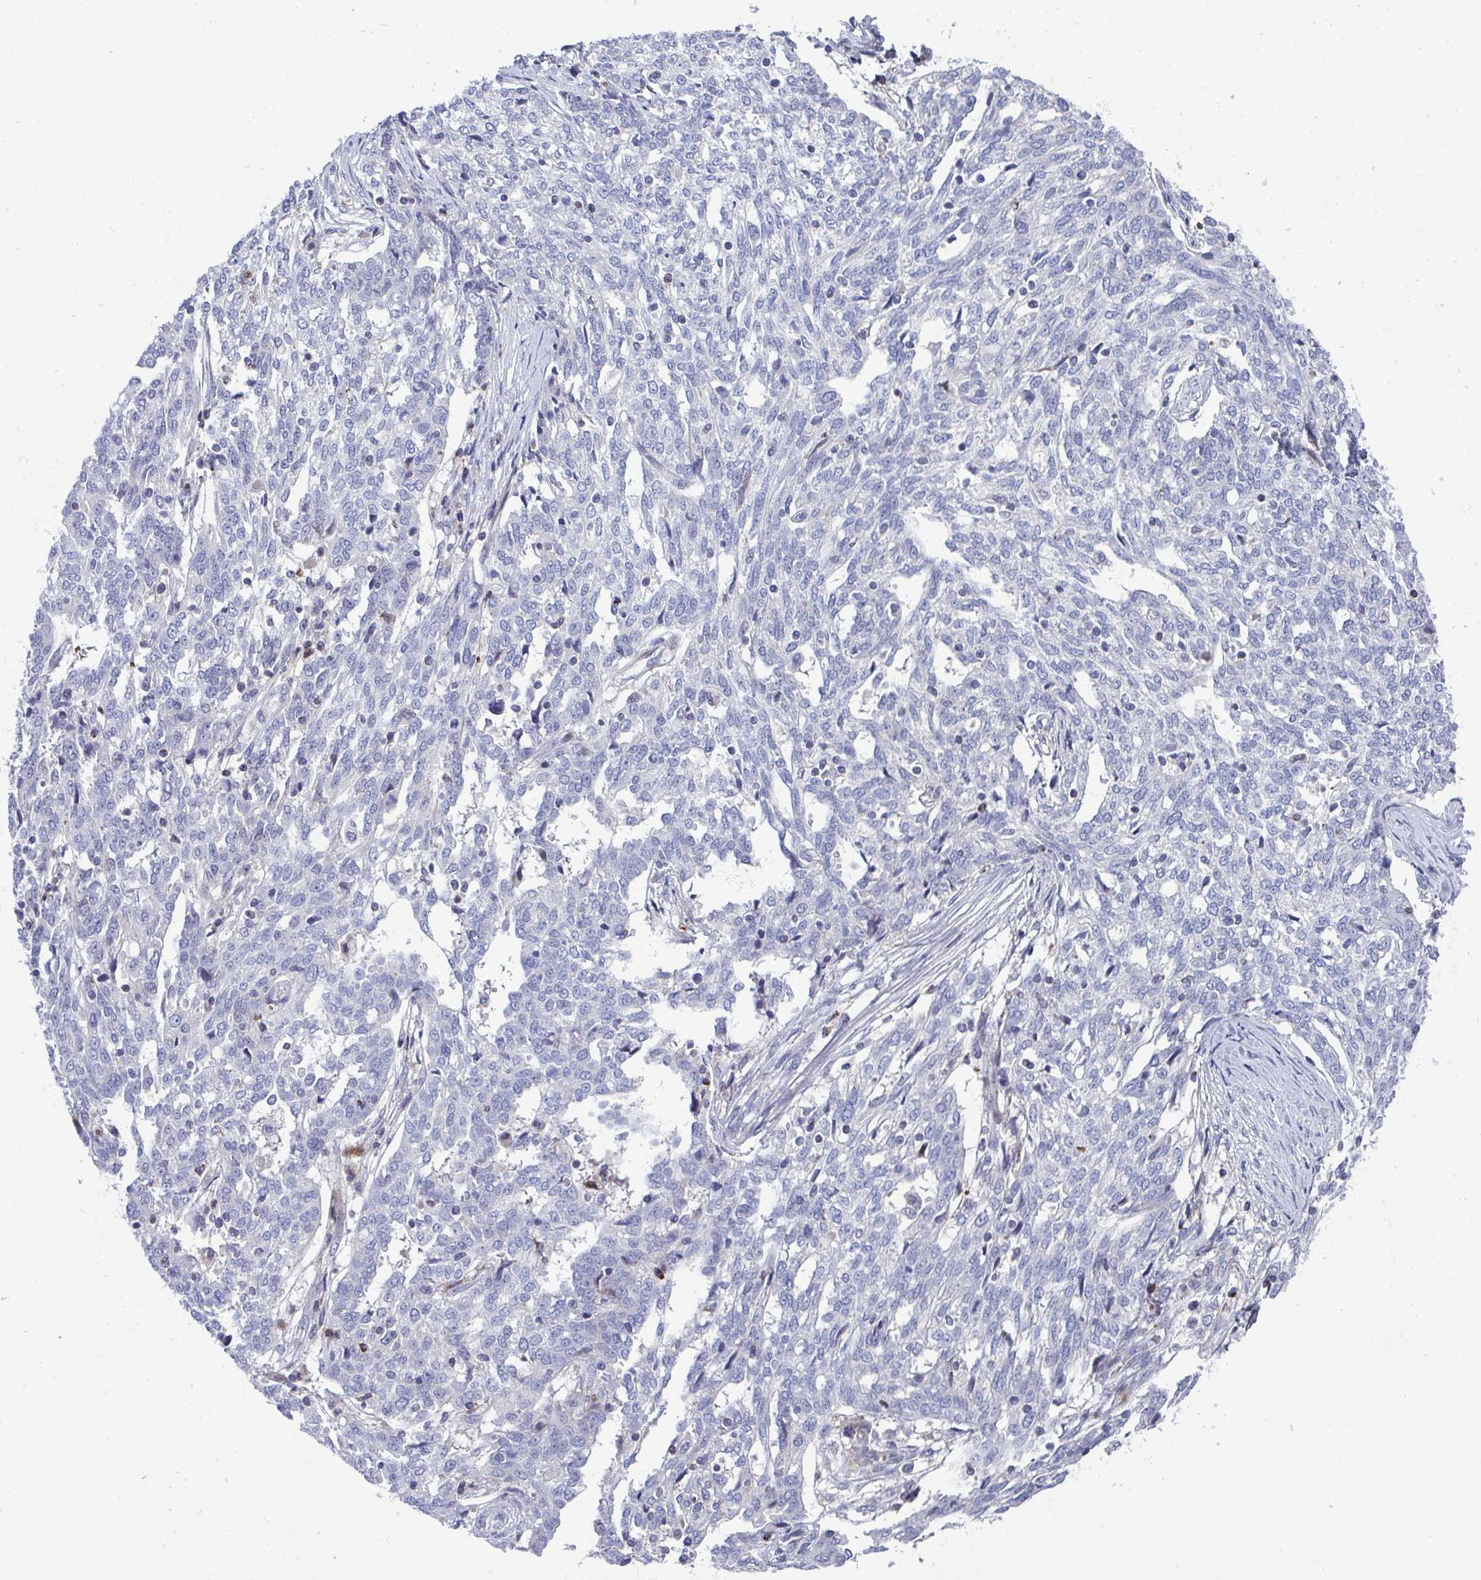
{"staining": {"intensity": "negative", "quantity": "none", "location": "none"}, "tissue": "ovarian cancer", "cell_type": "Tumor cells", "image_type": "cancer", "snomed": [{"axis": "morphology", "description": "Cystadenocarcinoma, serous, NOS"}, {"axis": "topography", "description": "Ovary"}], "caption": "An IHC micrograph of ovarian cancer is shown. There is no staining in tumor cells of ovarian cancer.", "gene": "AOC2", "patient": {"sex": "female", "age": 67}}